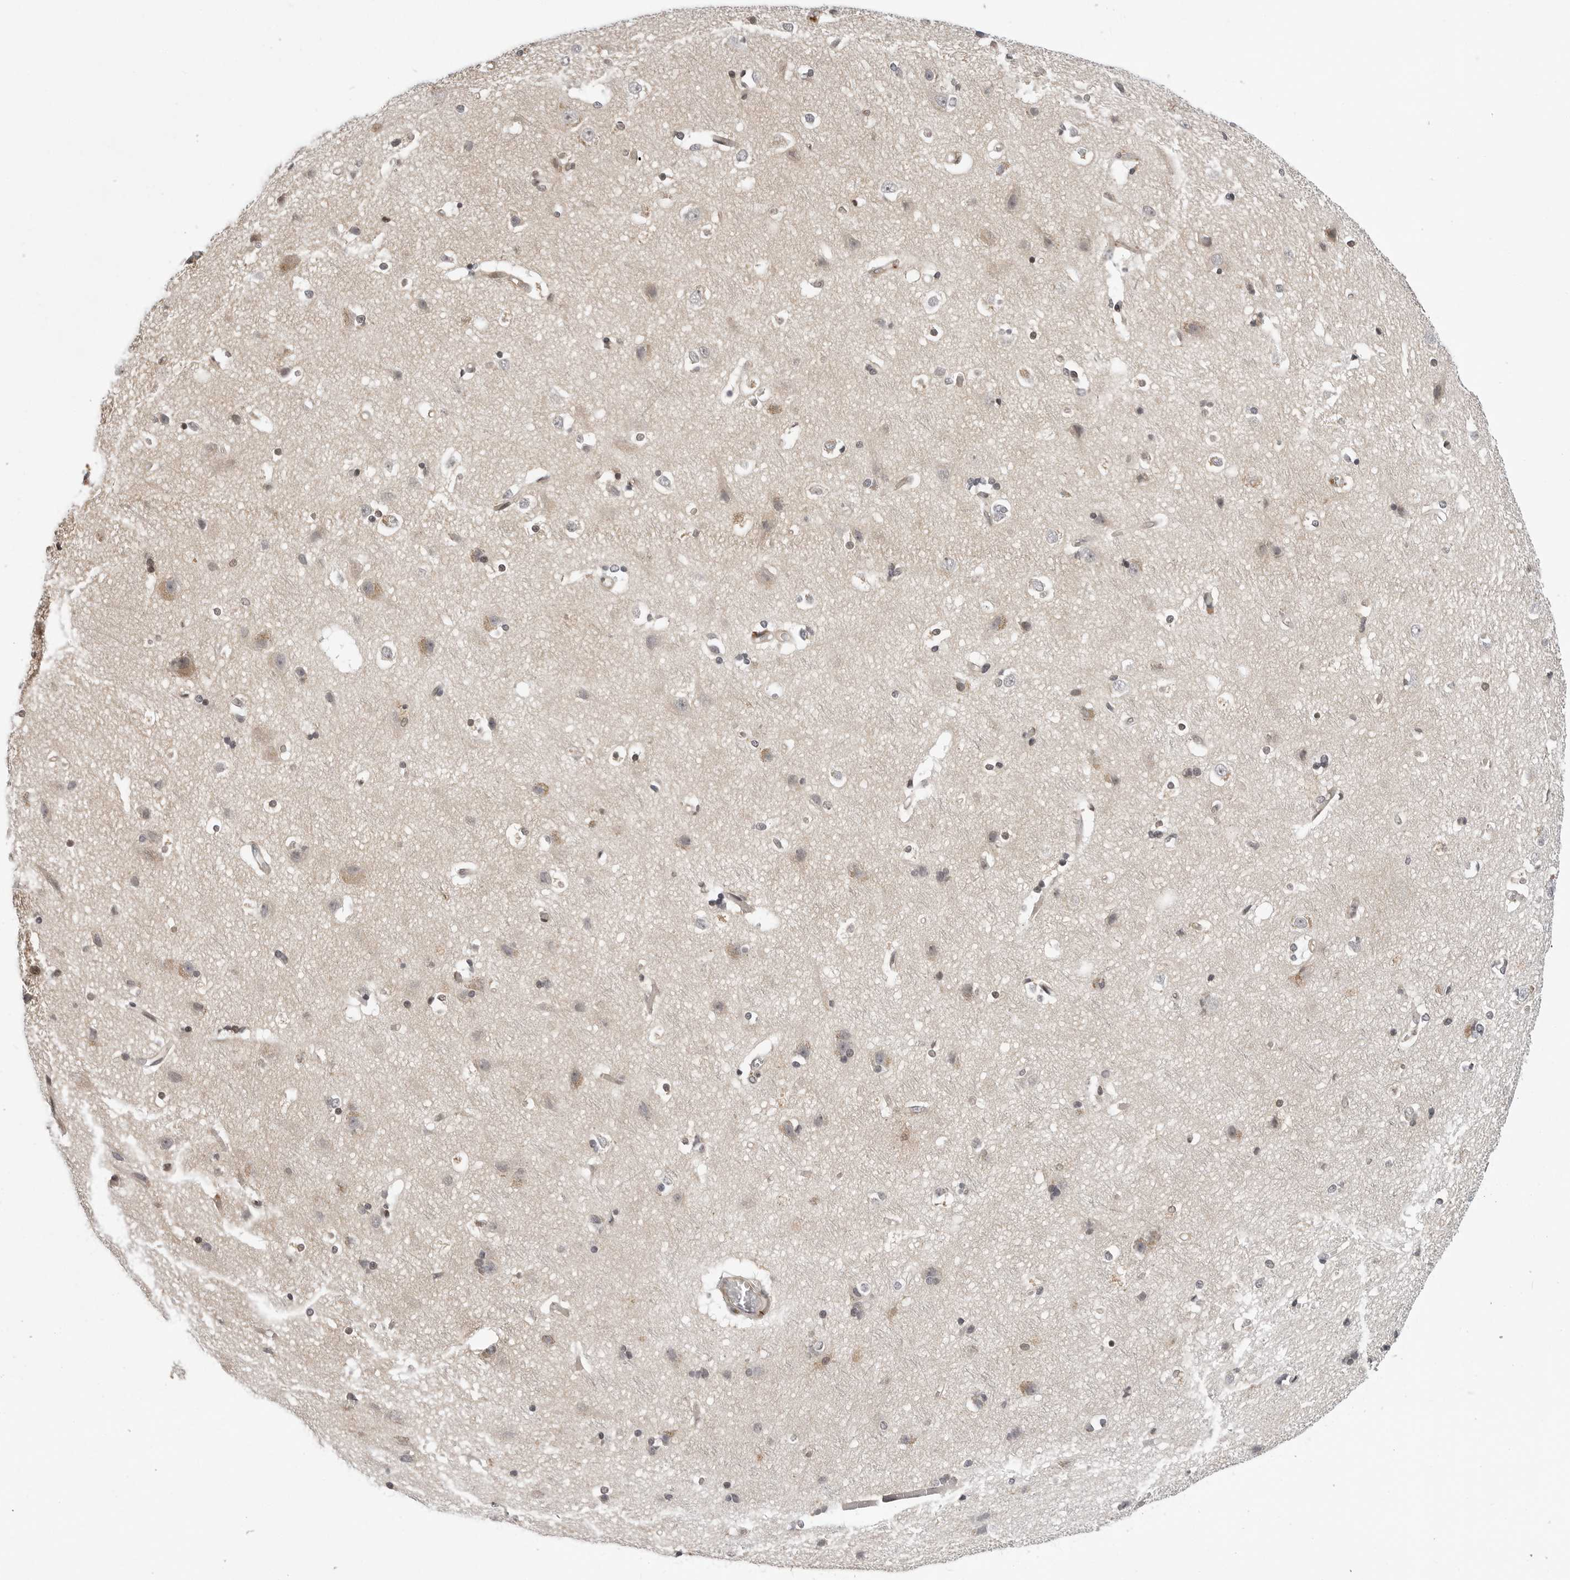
{"staining": {"intensity": "moderate", "quantity": "25%-75%", "location": "cytoplasmic/membranous"}, "tissue": "cerebral cortex", "cell_type": "Endothelial cells", "image_type": "normal", "snomed": [{"axis": "morphology", "description": "Normal tissue, NOS"}, {"axis": "topography", "description": "Cerebral cortex"}], "caption": "Immunohistochemistry (IHC) (DAB (3,3'-diaminobenzidine)) staining of unremarkable cerebral cortex demonstrates moderate cytoplasmic/membranous protein expression in approximately 25%-75% of endothelial cells. (Stains: DAB in brown, nuclei in blue, Microscopy: brightfield microscopy at high magnification).", "gene": "KIAA1614", "patient": {"sex": "male", "age": 54}}